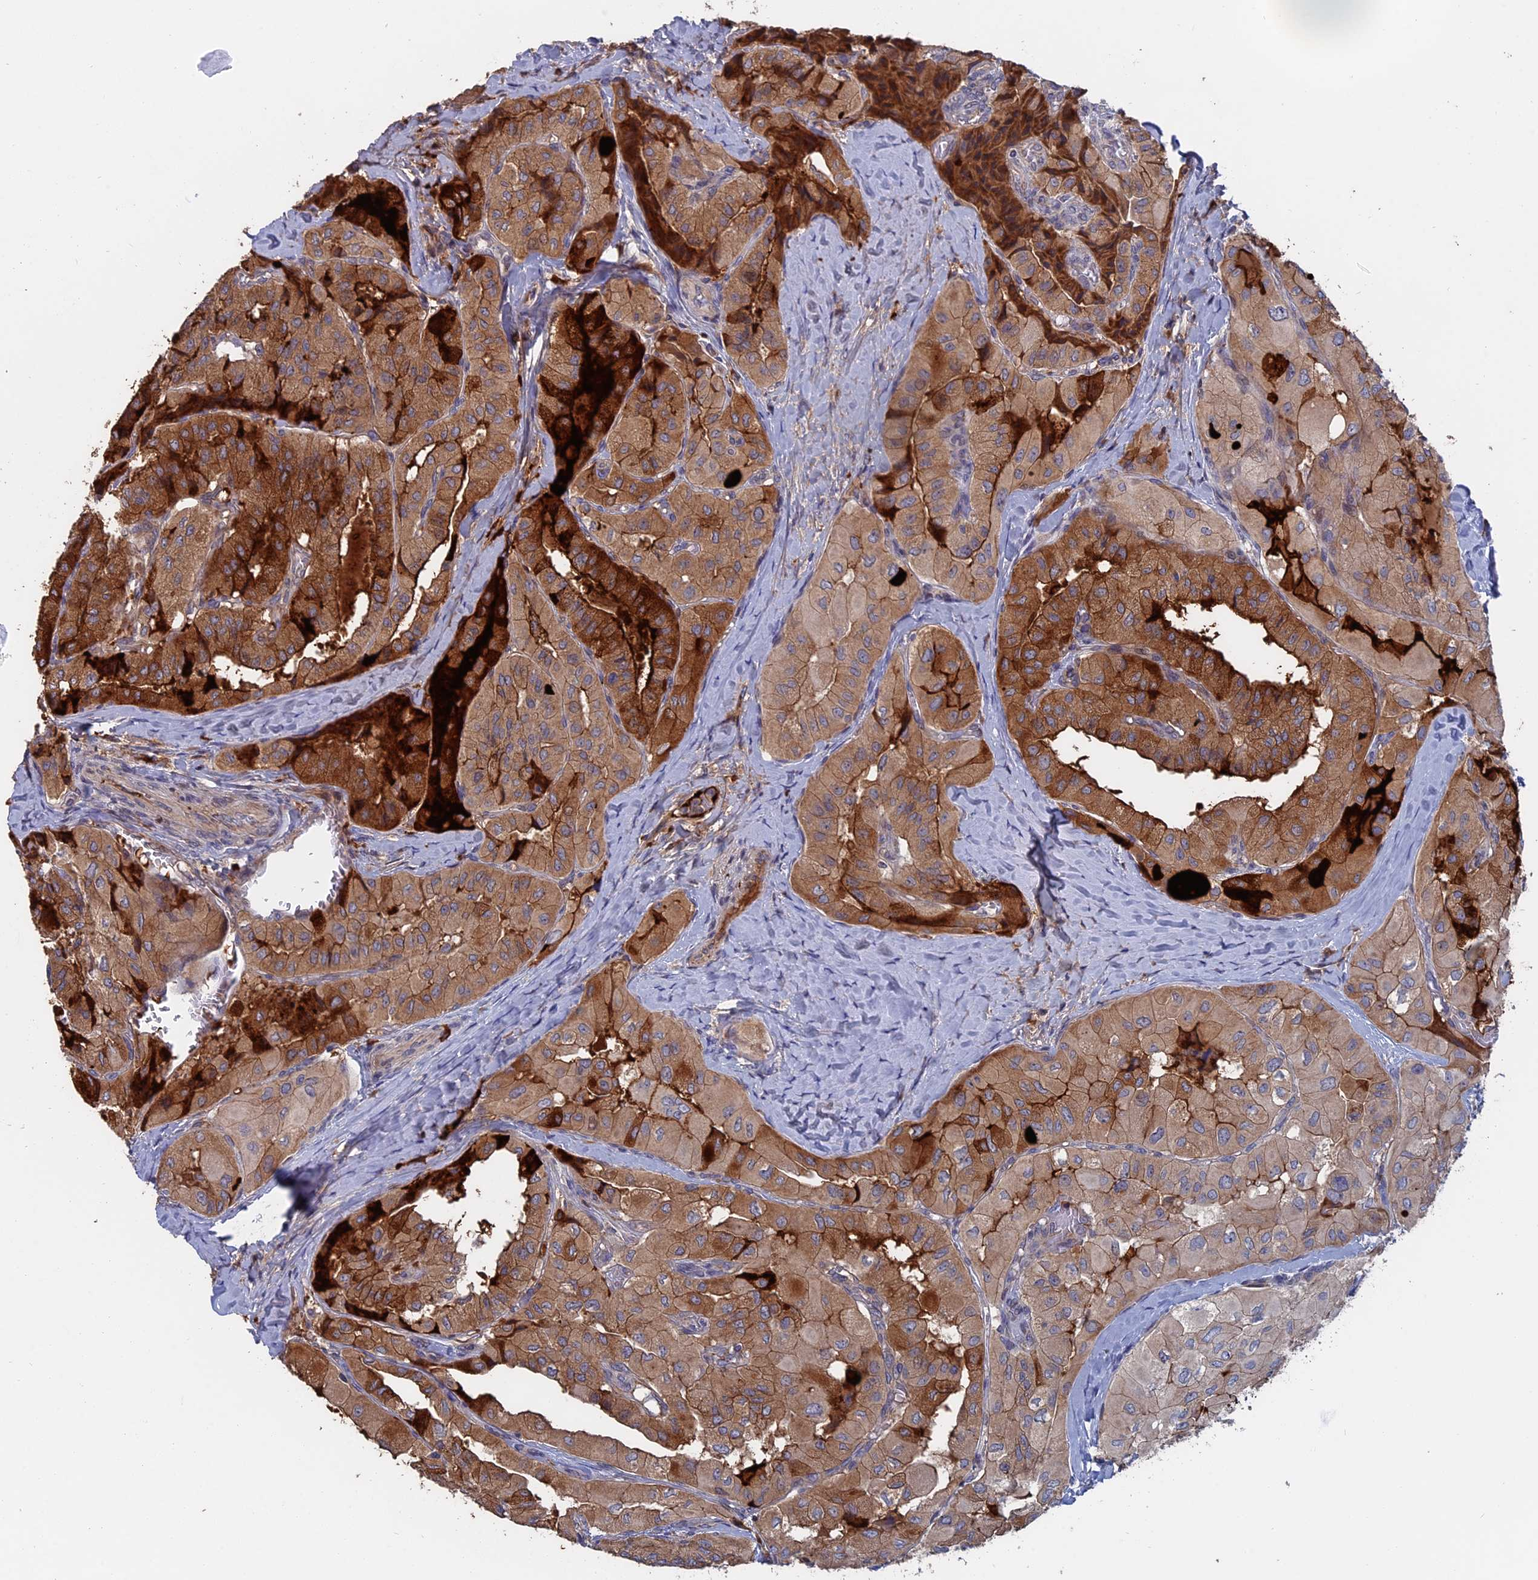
{"staining": {"intensity": "moderate", "quantity": ">75%", "location": "cytoplasmic/membranous"}, "tissue": "thyroid cancer", "cell_type": "Tumor cells", "image_type": "cancer", "snomed": [{"axis": "morphology", "description": "Normal tissue, NOS"}, {"axis": "morphology", "description": "Papillary adenocarcinoma, NOS"}, {"axis": "topography", "description": "Thyroid gland"}], "caption": "A micrograph of thyroid cancer (papillary adenocarcinoma) stained for a protein demonstrates moderate cytoplasmic/membranous brown staining in tumor cells. The staining was performed using DAB (3,3'-diaminobenzidine) to visualize the protein expression in brown, while the nuclei were stained in blue with hematoxylin (Magnification: 20x).", "gene": "SLC33A1", "patient": {"sex": "female", "age": 59}}